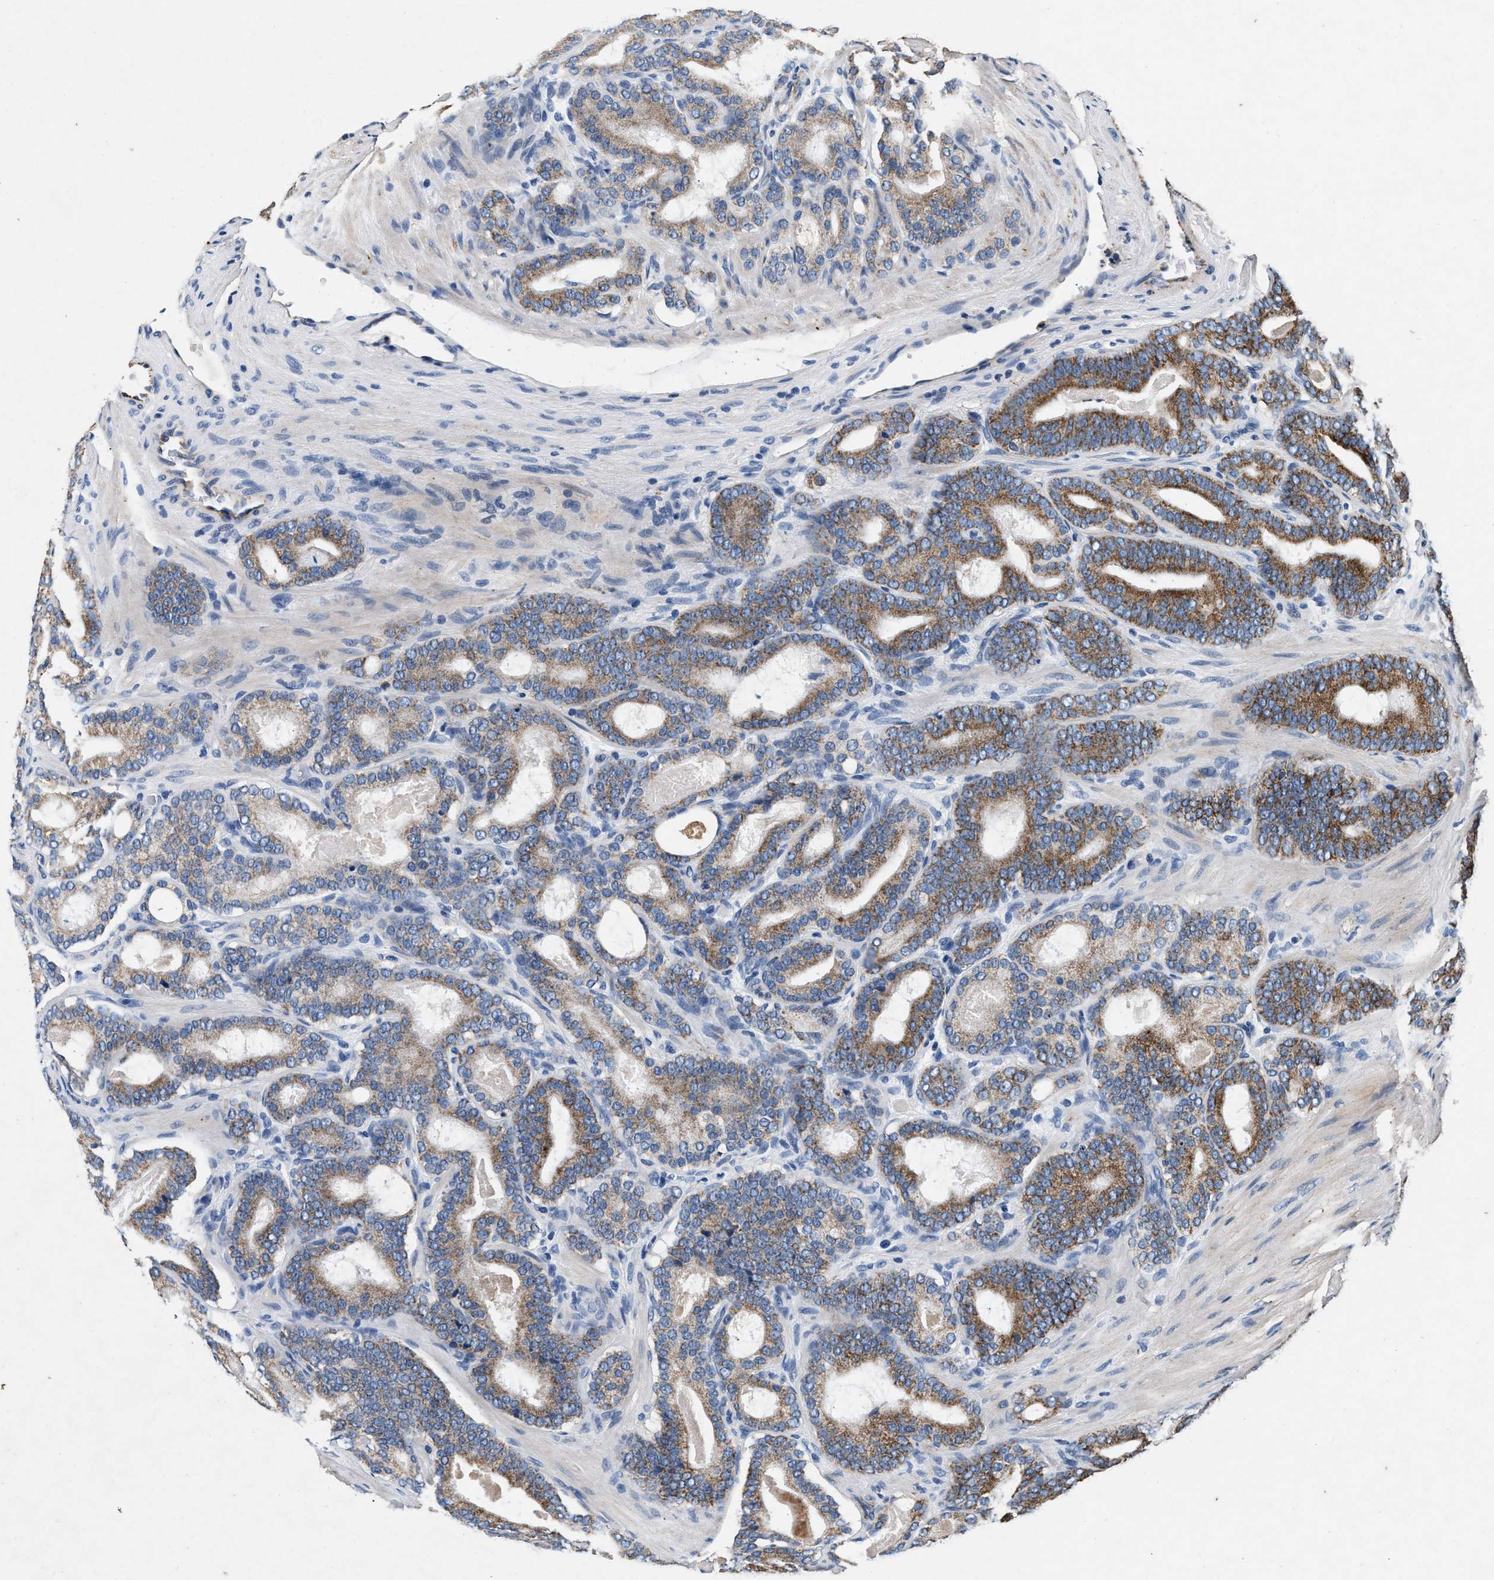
{"staining": {"intensity": "moderate", "quantity": ">75%", "location": "cytoplasmic/membranous"}, "tissue": "prostate cancer", "cell_type": "Tumor cells", "image_type": "cancer", "snomed": [{"axis": "morphology", "description": "Adenocarcinoma, High grade"}, {"axis": "topography", "description": "Prostate"}], "caption": "Protein expression analysis of human prostate adenocarcinoma (high-grade) reveals moderate cytoplasmic/membranous positivity in about >75% of tumor cells.", "gene": "PKD2L1", "patient": {"sex": "male", "age": 60}}